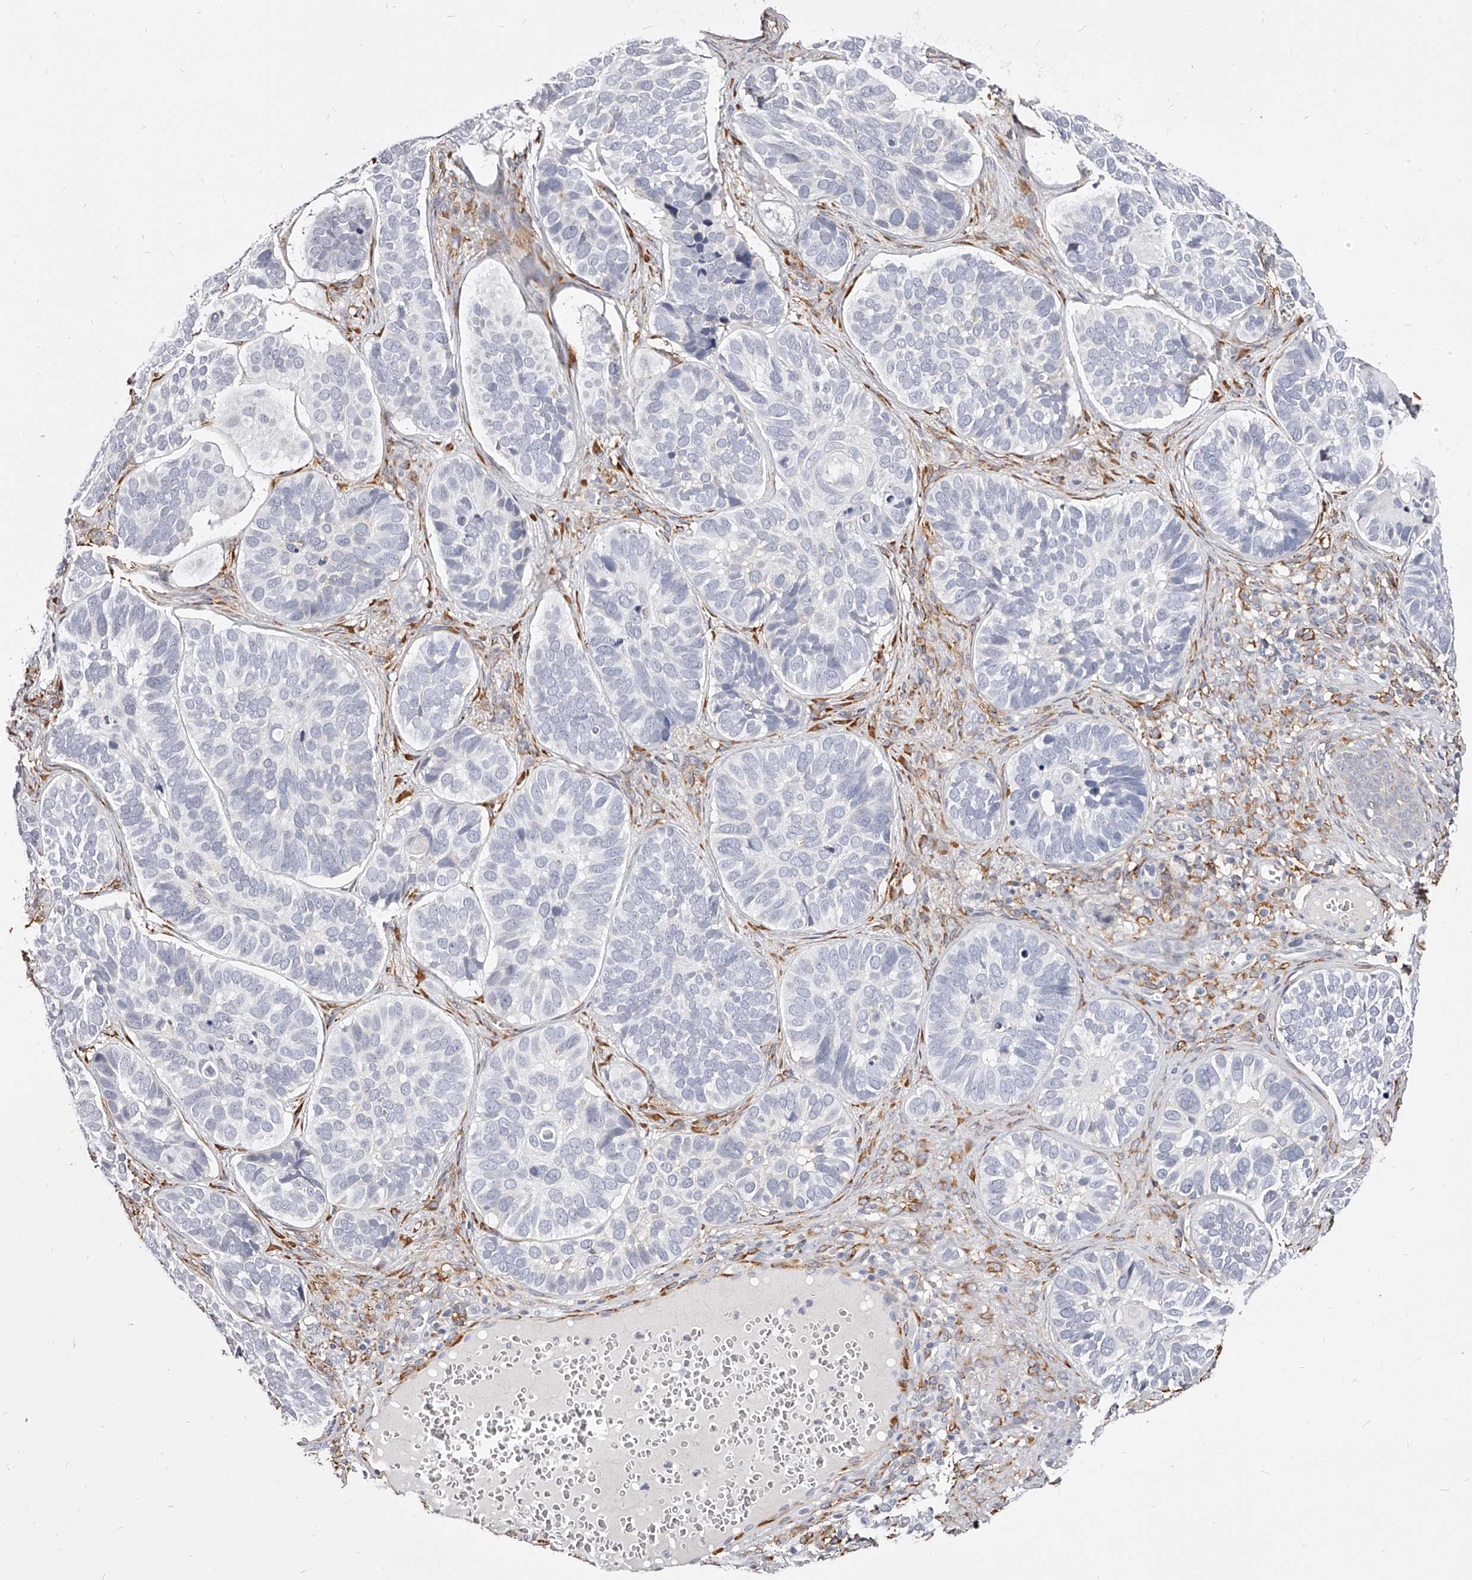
{"staining": {"intensity": "negative", "quantity": "none", "location": "none"}, "tissue": "skin cancer", "cell_type": "Tumor cells", "image_type": "cancer", "snomed": [{"axis": "morphology", "description": "Basal cell carcinoma"}, {"axis": "topography", "description": "Skin"}], "caption": "The micrograph displays no staining of tumor cells in skin cancer.", "gene": "CD82", "patient": {"sex": "male", "age": 62}}